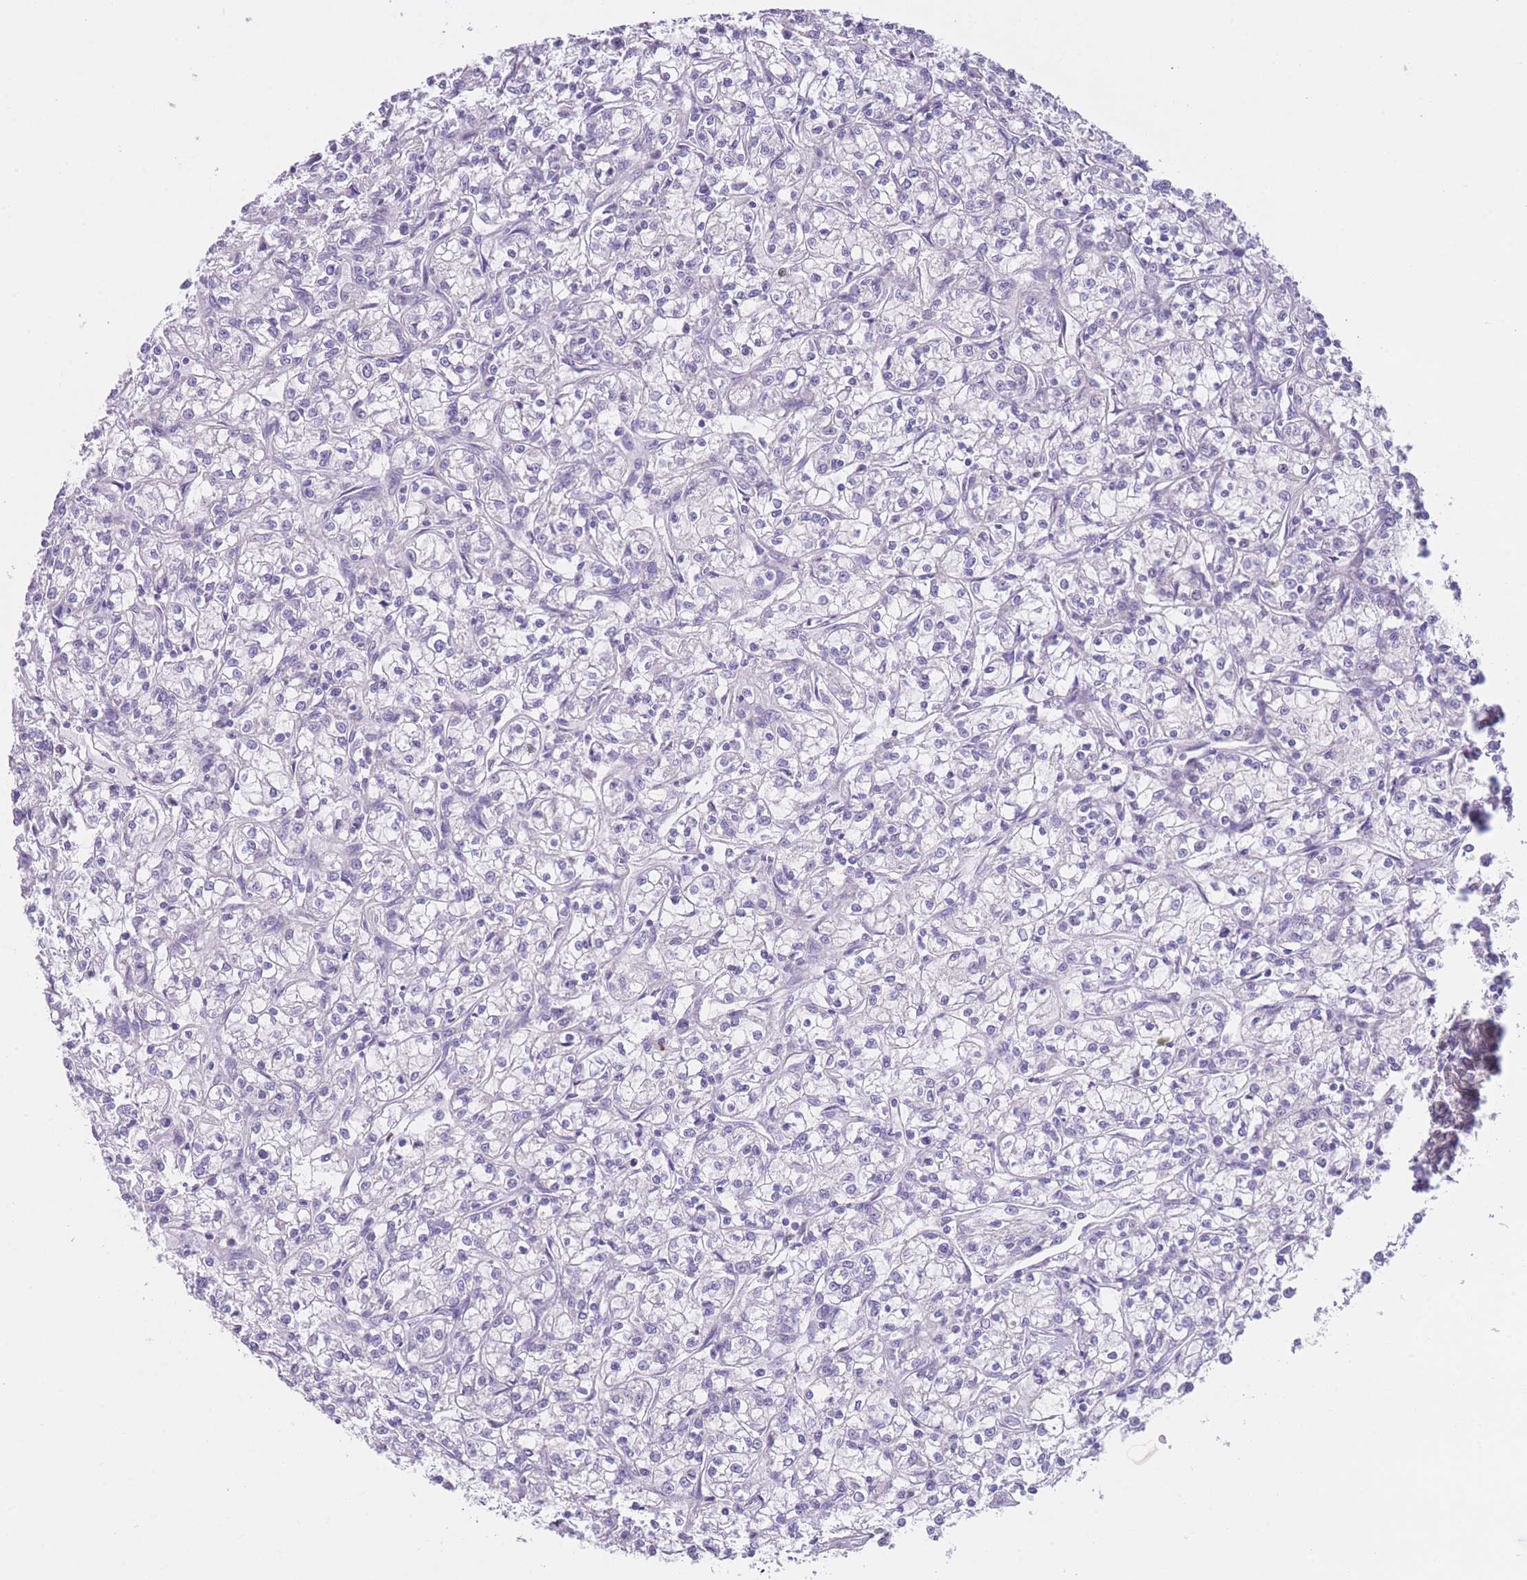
{"staining": {"intensity": "negative", "quantity": "none", "location": "none"}, "tissue": "renal cancer", "cell_type": "Tumor cells", "image_type": "cancer", "snomed": [{"axis": "morphology", "description": "Adenocarcinoma, NOS"}, {"axis": "topography", "description": "Kidney"}], "caption": "Immunohistochemistry (IHC) histopathology image of renal adenocarcinoma stained for a protein (brown), which exhibits no positivity in tumor cells.", "gene": "IMPG1", "patient": {"sex": "female", "age": 59}}